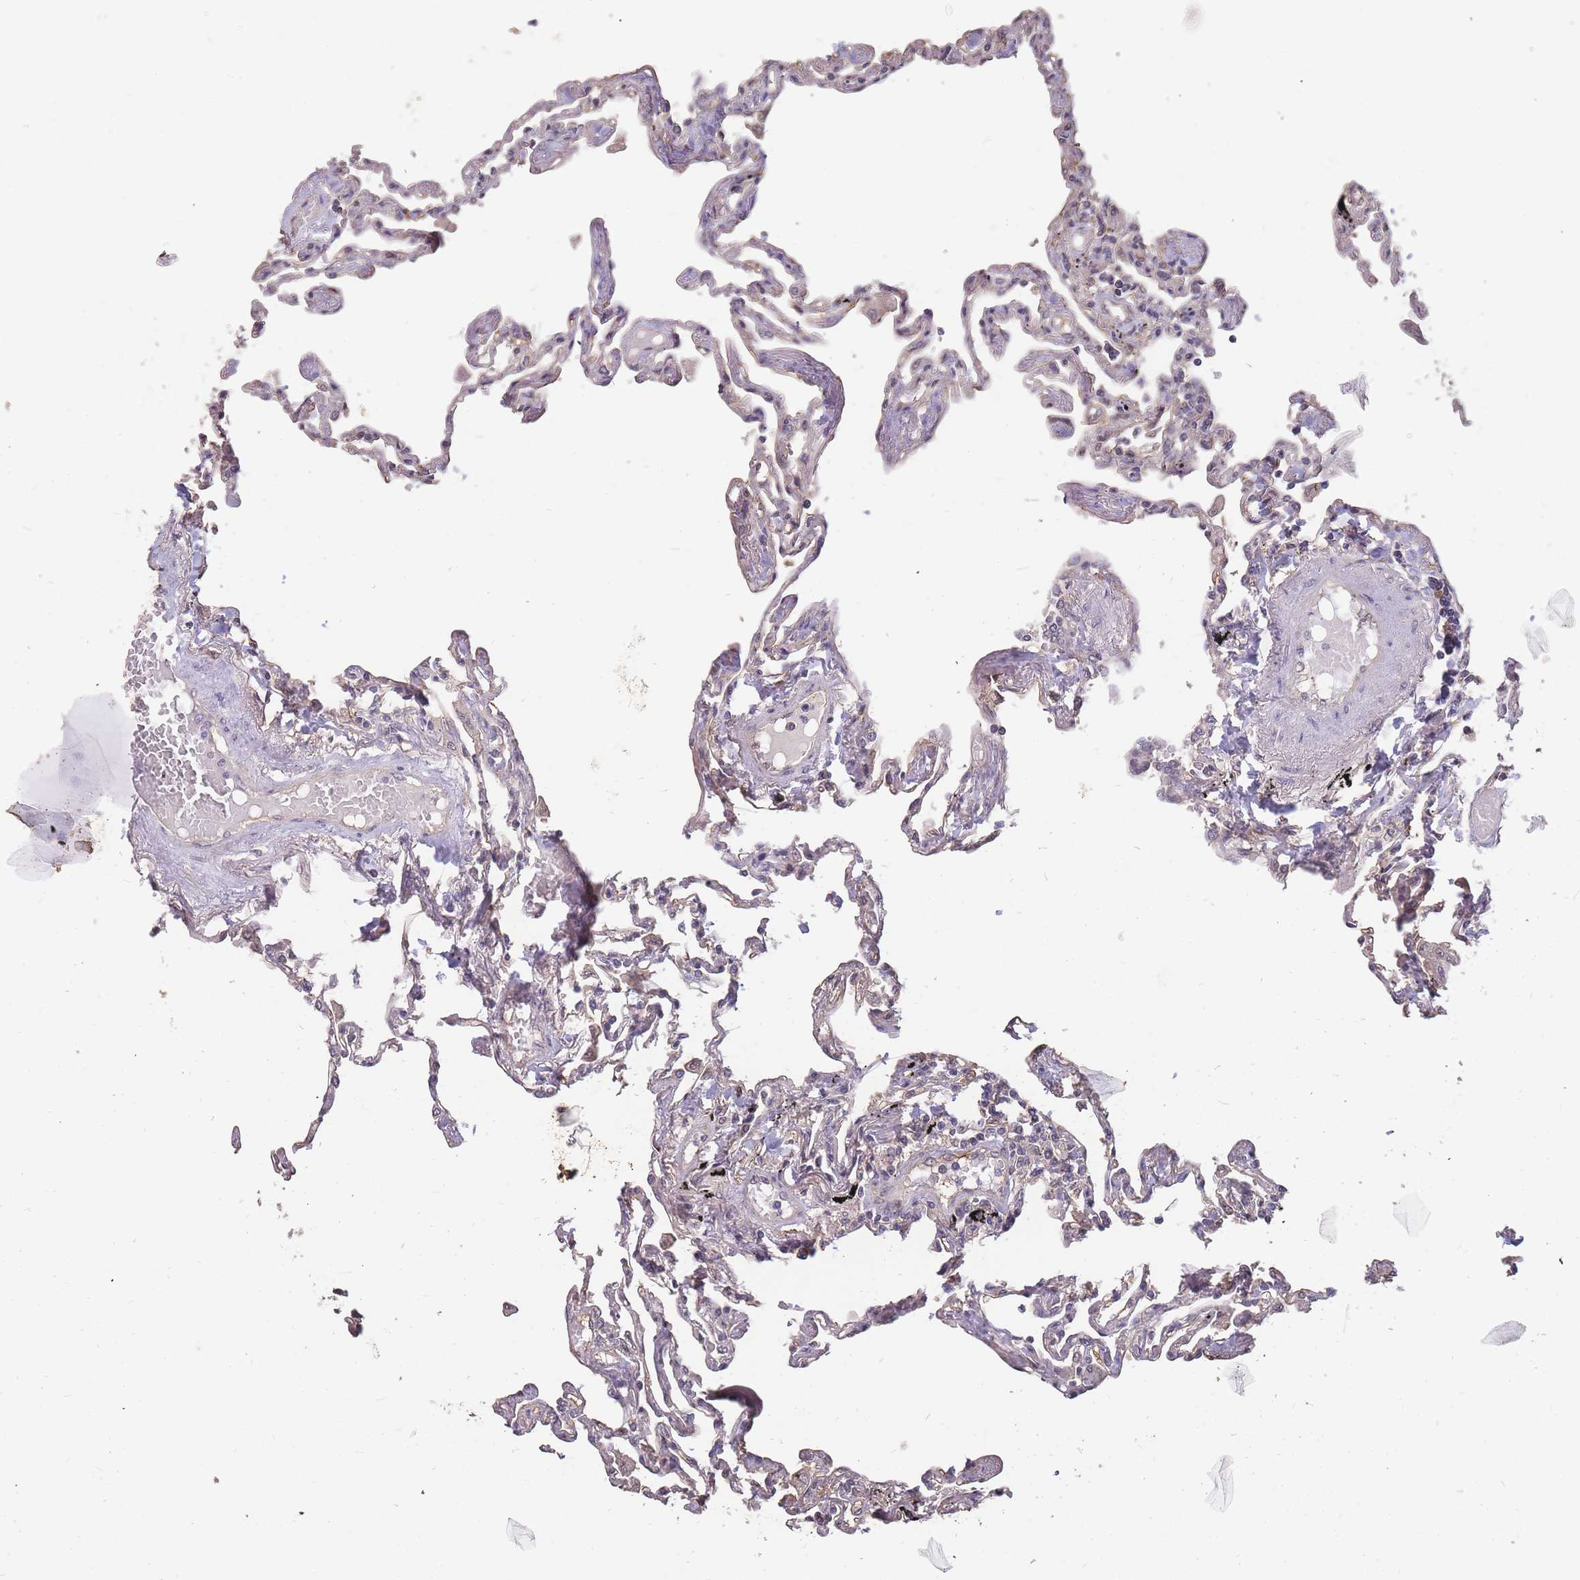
{"staining": {"intensity": "weak", "quantity": "<25%", "location": "cytoplasmic/membranous"}, "tissue": "lung", "cell_type": "Alveolar cells", "image_type": "normal", "snomed": [{"axis": "morphology", "description": "Normal tissue, NOS"}, {"axis": "topography", "description": "Lung"}], "caption": "This is an immunohistochemistry histopathology image of normal human lung. There is no expression in alveolar cells.", "gene": "CDKN2AIPNL", "patient": {"sex": "female", "age": 67}}